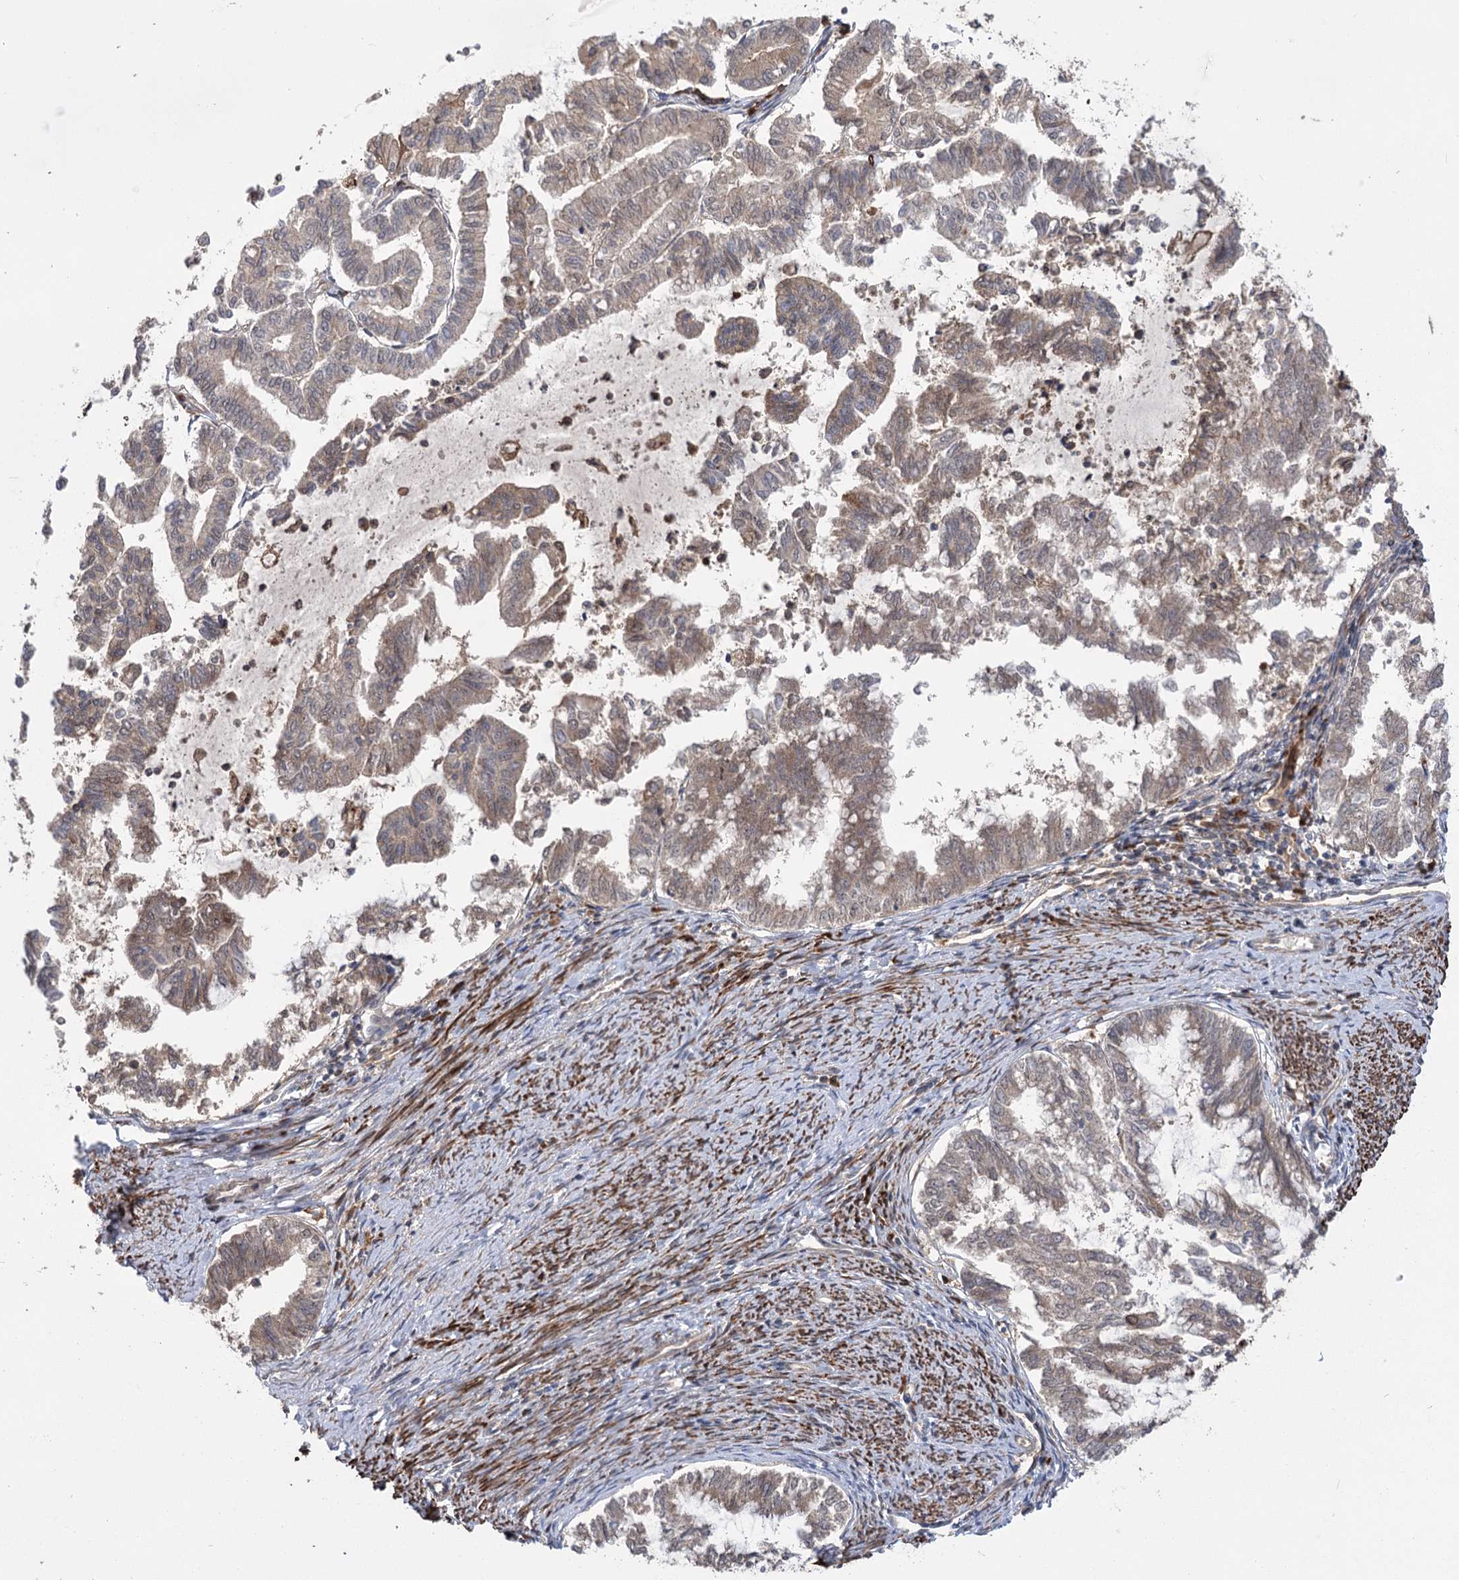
{"staining": {"intensity": "moderate", "quantity": "25%-75%", "location": "cytoplasmic/membranous"}, "tissue": "endometrial cancer", "cell_type": "Tumor cells", "image_type": "cancer", "snomed": [{"axis": "morphology", "description": "Adenocarcinoma, NOS"}, {"axis": "topography", "description": "Endometrium"}], "caption": "Endometrial adenocarcinoma stained with a protein marker shows moderate staining in tumor cells.", "gene": "KCNN2", "patient": {"sex": "female", "age": 79}}